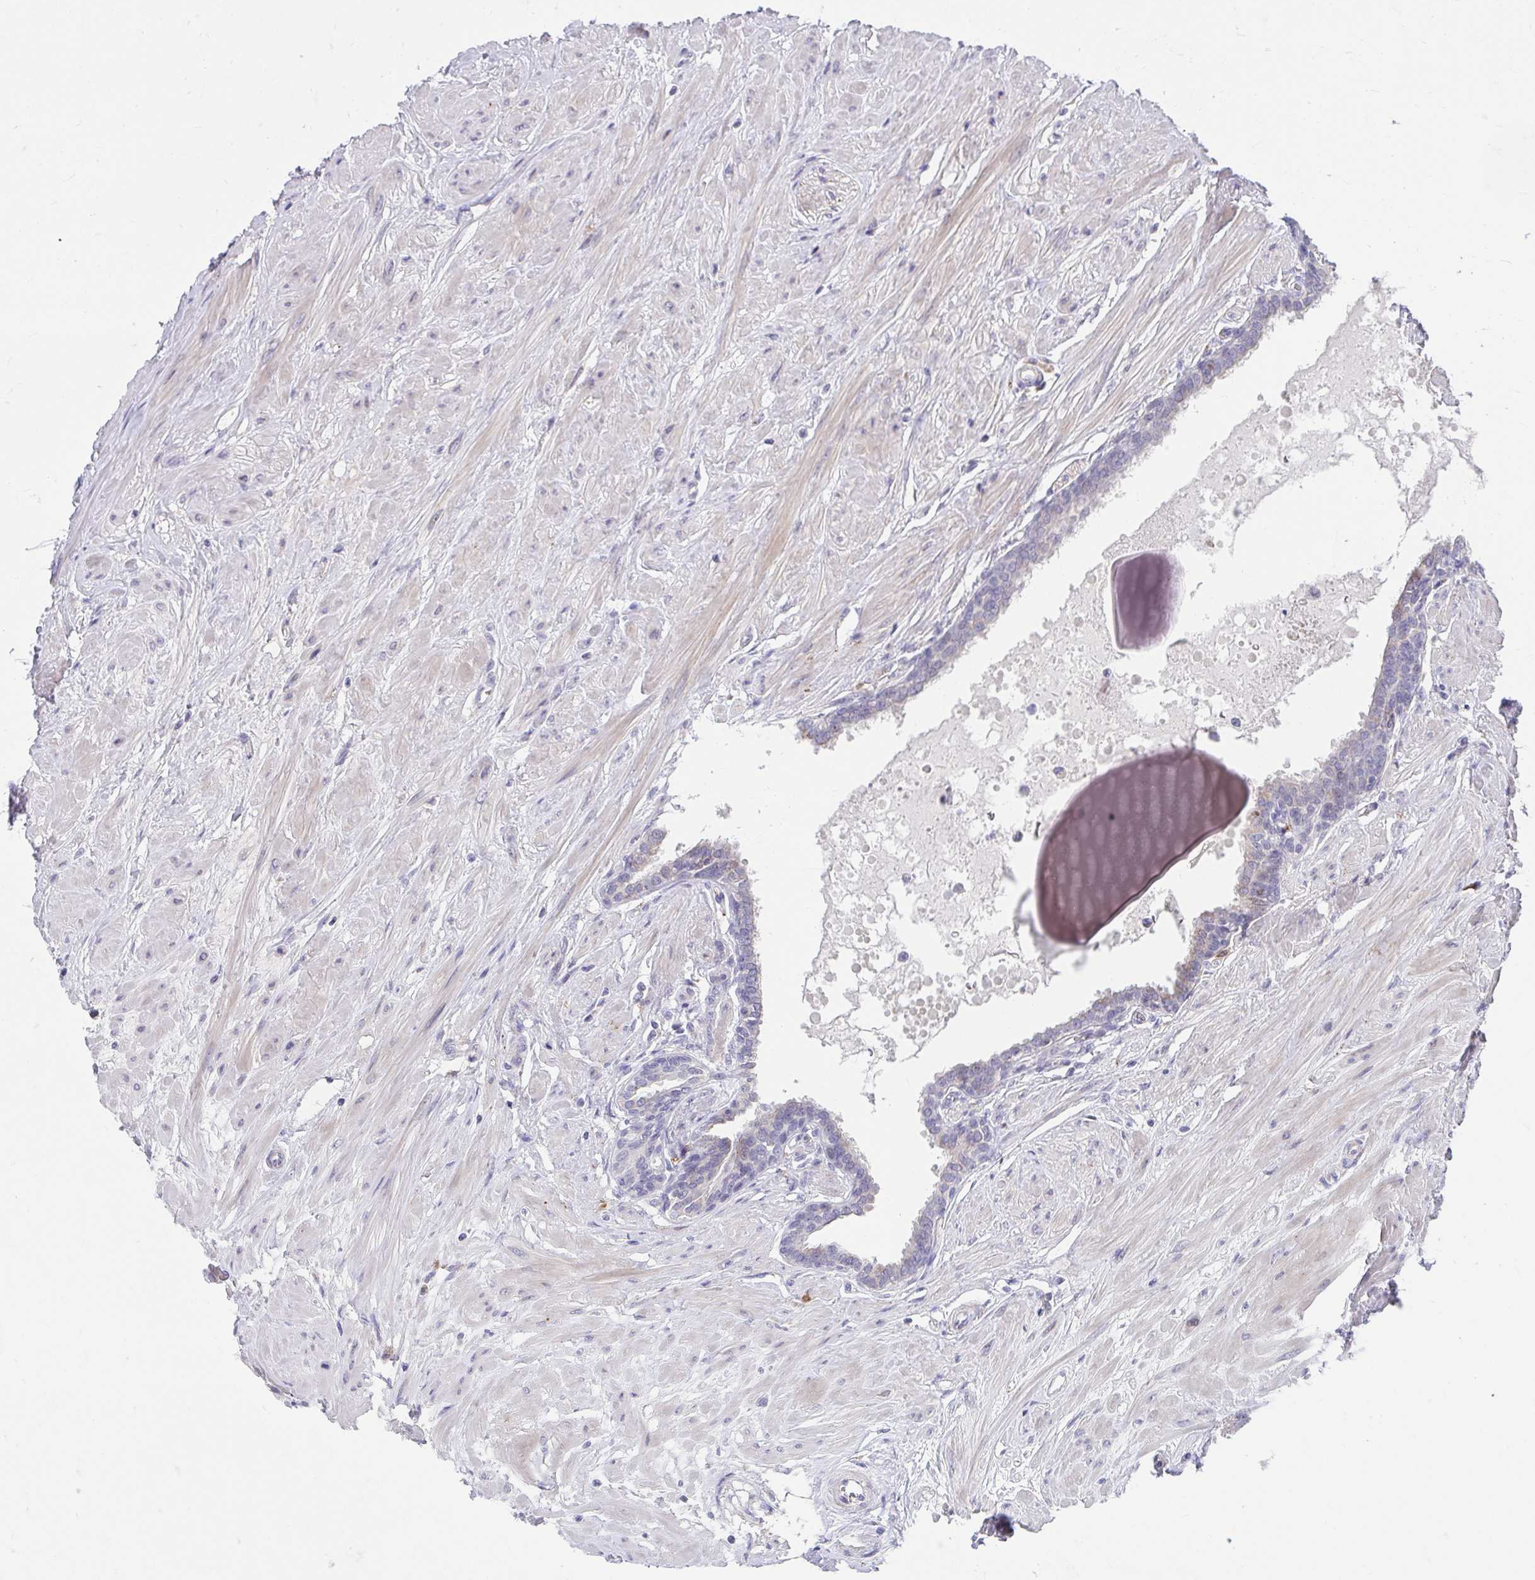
{"staining": {"intensity": "weak", "quantity": "<25%", "location": "cytoplasmic/membranous"}, "tissue": "seminal vesicle", "cell_type": "Glandular cells", "image_type": "normal", "snomed": [{"axis": "morphology", "description": "Normal tissue, NOS"}, {"axis": "topography", "description": "Prostate"}, {"axis": "topography", "description": "Seminal veicle"}], "caption": "There is no significant positivity in glandular cells of seminal vesicle. (DAB IHC with hematoxylin counter stain).", "gene": "SLAMF7", "patient": {"sex": "male", "age": 60}}